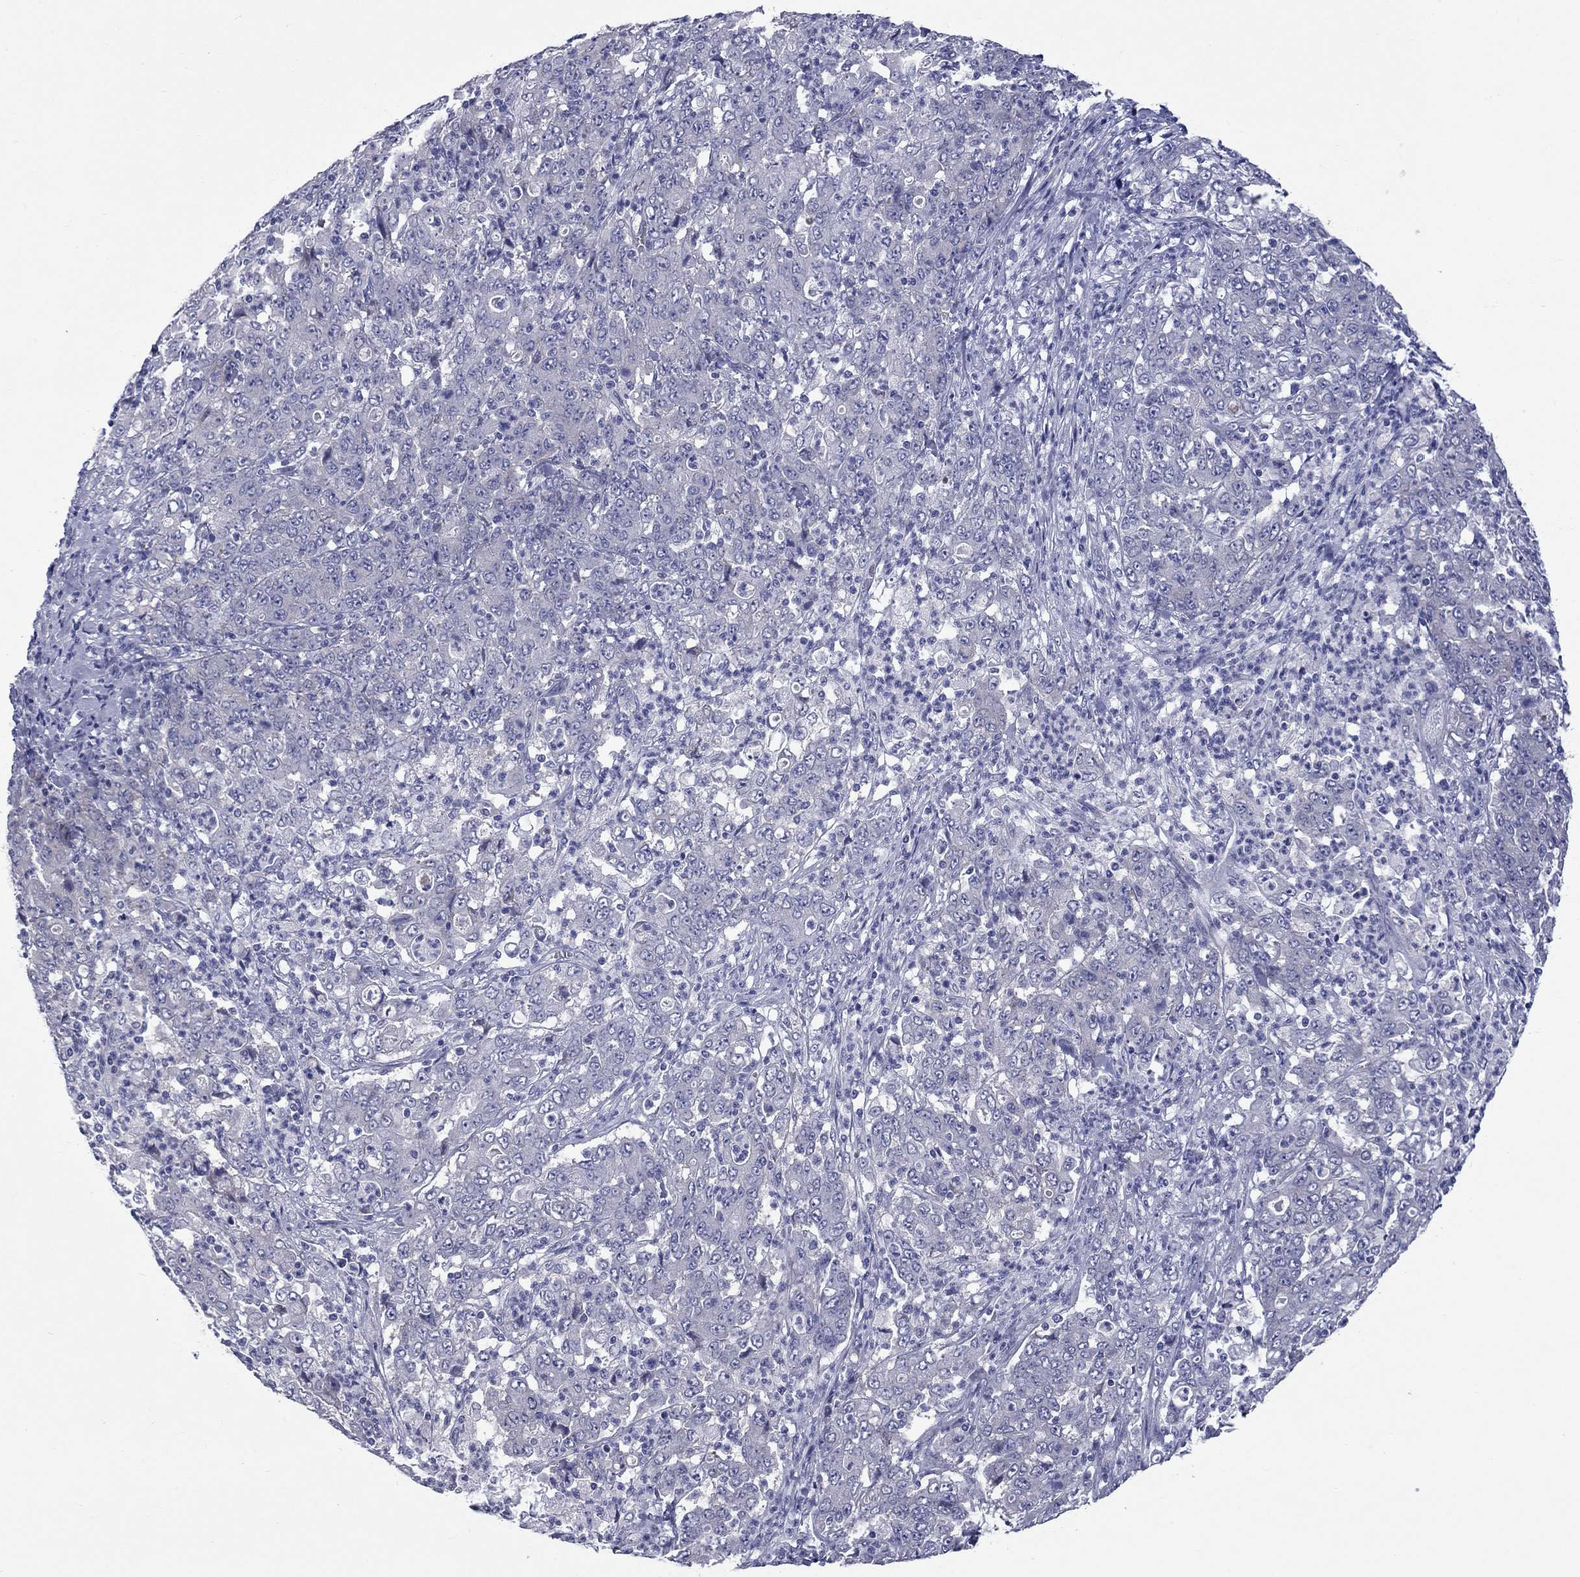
{"staining": {"intensity": "negative", "quantity": "none", "location": "none"}, "tissue": "stomach cancer", "cell_type": "Tumor cells", "image_type": "cancer", "snomed": [{"axis": "morphology", "description": "Adenocarcinoma, NOS"}, {"axis": "topography", "description": "Stomach, lower"}], "caption": "Immunohistochemistry histopathology image of neoplastic tissue: human adenocarcinoma (stomach) stained with DAB (3,3'-diaminobenzidine) exhibits no significant protein expression in tumor cells. The staining is performed using DAB (3,3'-diaminobenzidine) brown chromogen with nuclei counter-stained in using hematoxylin.", "gene": "UNC119B", "patient": {"sex": "female", "age": 71}}